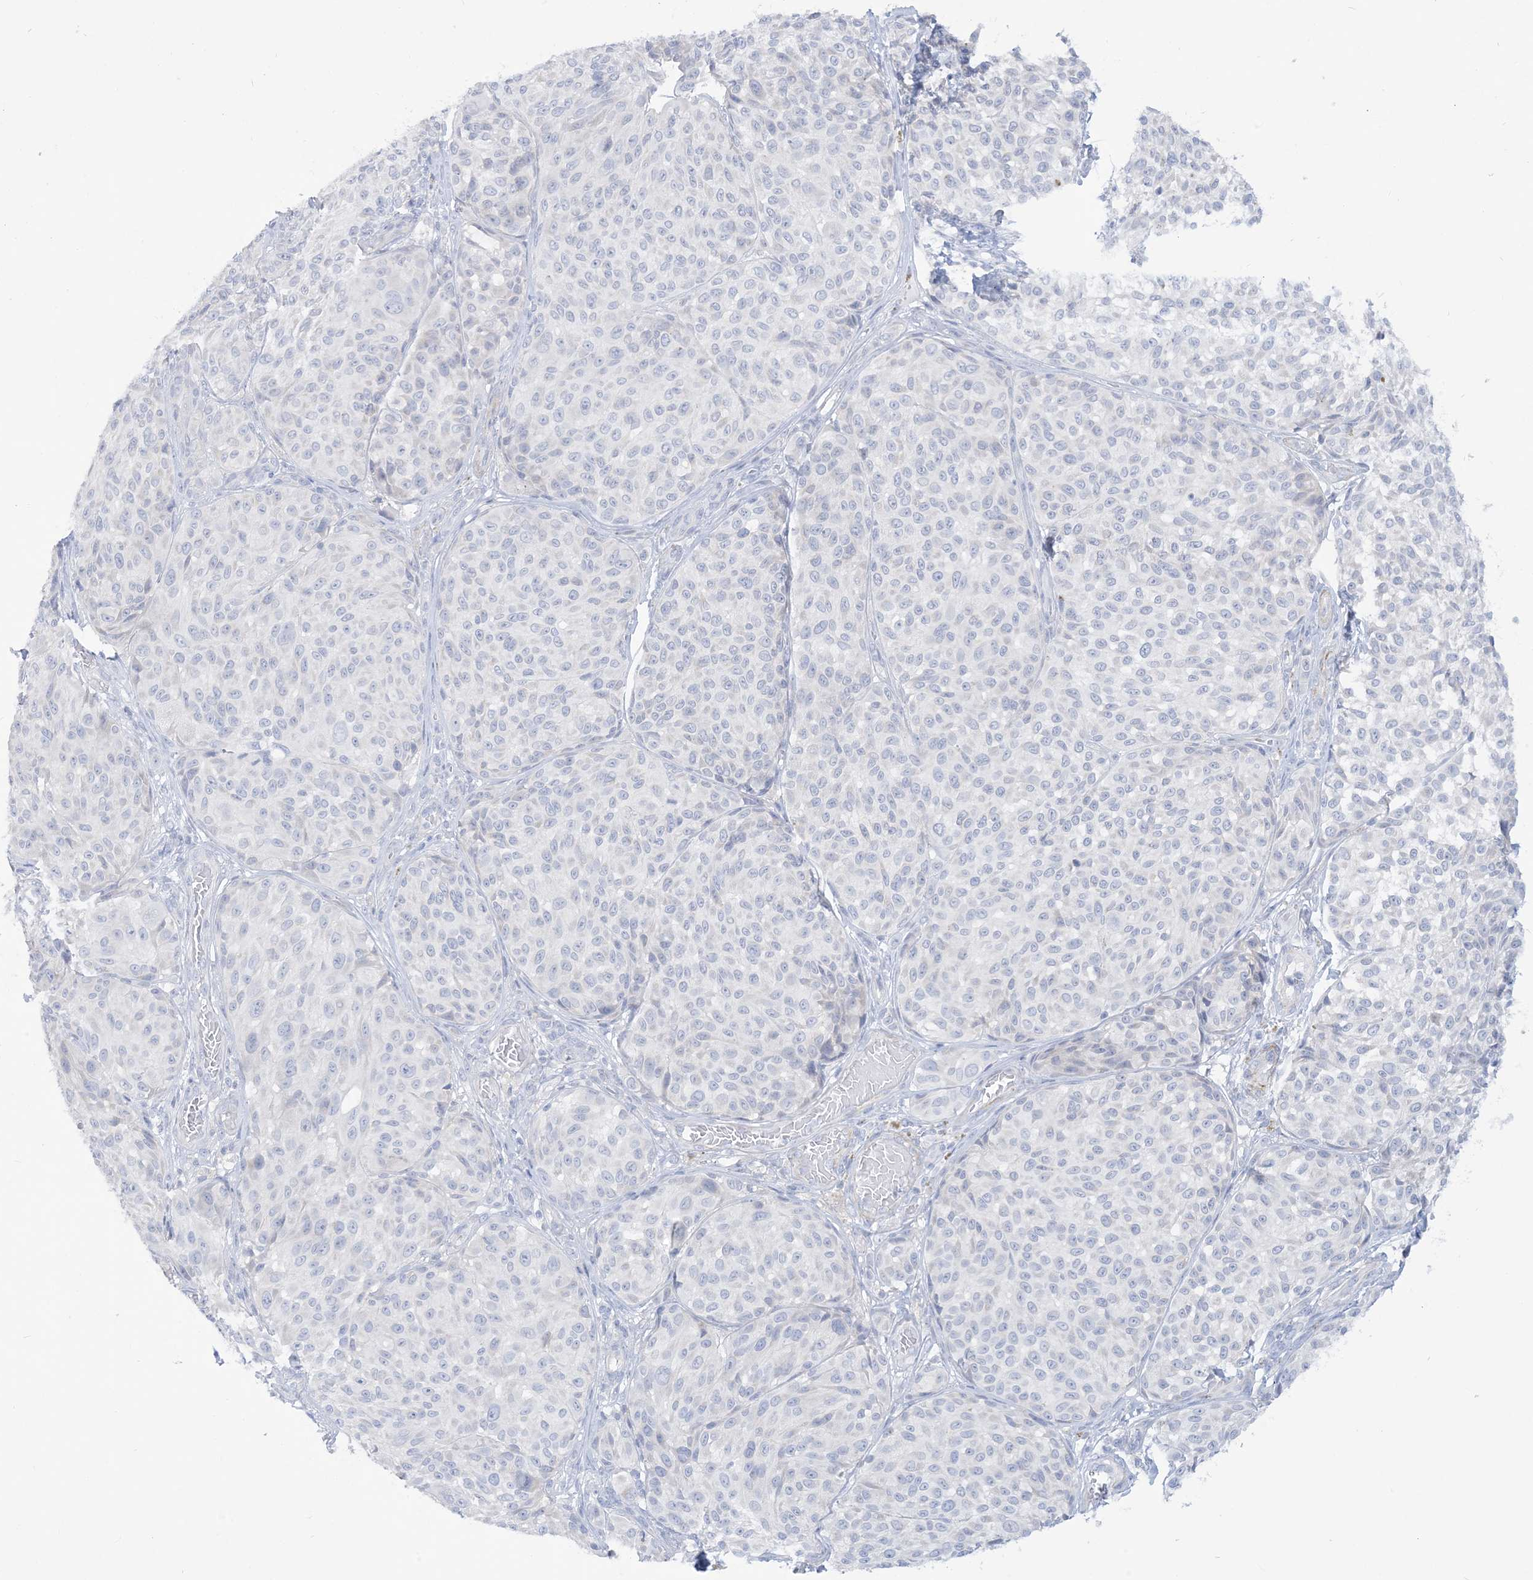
{"staining": {"intensity": "negative", "quantity": "none", "location": "none"}, "tissue": "melanoma", "cell_type": "Tumor cells", "image_type": "cancer", "snomed": [{"axis": "morphology", "description": "Malignant melanoma, NOS"}, {"axis": "topography", "description": "Skin"}], "caption": "DAB immunohistochemical staining of human melanoma exhibits no significant positivity in tumor cells. (DAB immunohistochemistry (IHC) visualized using brightfield microscopy, high magnification).", "gene": "MARS2", "patient": {"sex": "male", "age": 83}}